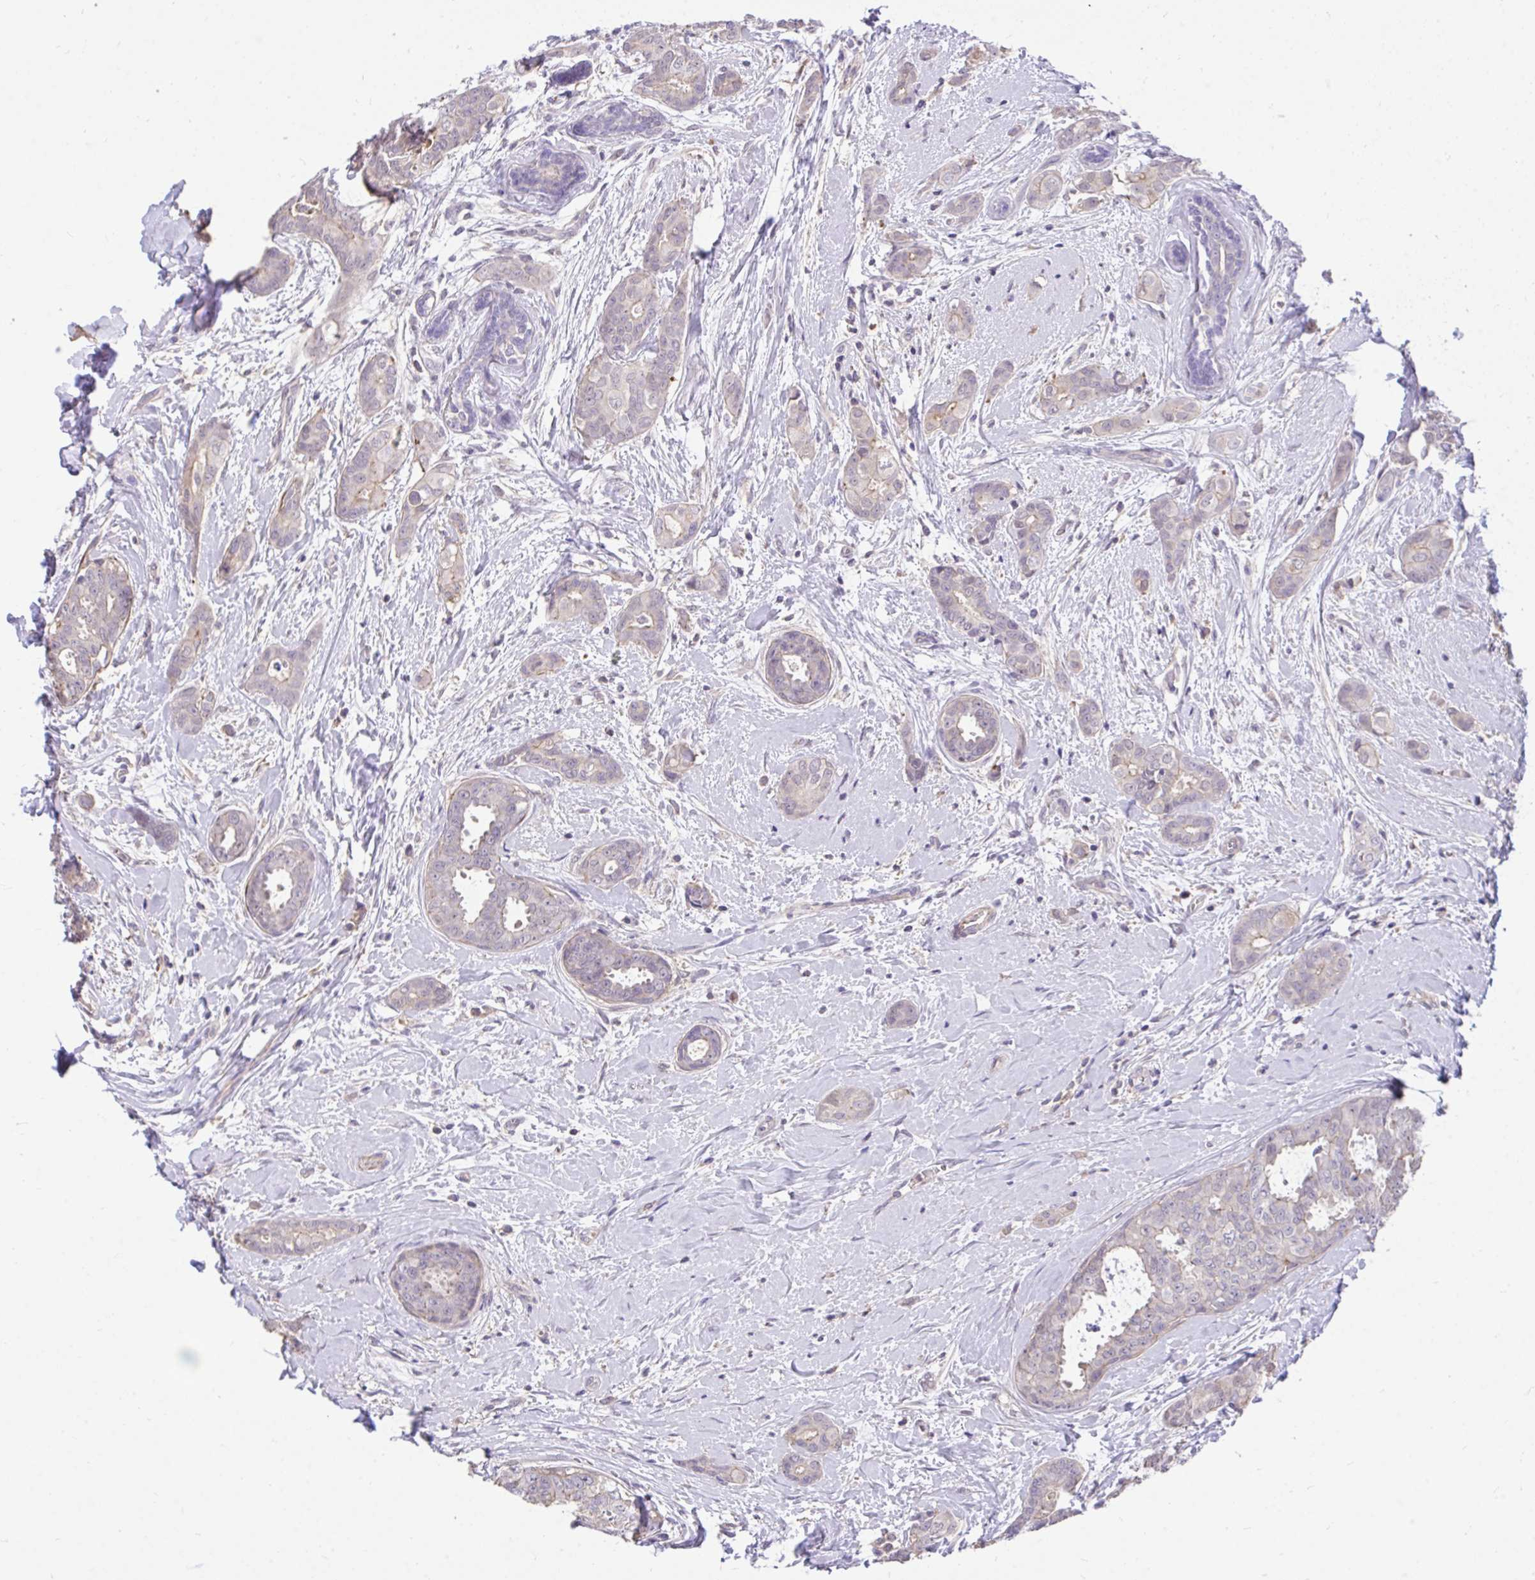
{"staining": {"intensity": "weak", "quantity": "<25%", "location": "cytoplasmic/membranous"}, "tissue": "breast cancer", "cell_type": "Tumor cells", "image_type": "cancer", "snomed": [{"axis": "morphology", "description": "Duct carcinoma"}, {"axis": "topography", "description": "Breast"}], "caption": "Intraductal carcinoma (breast) stained for a protein using immunohistochemistry reveals no positivity tumor cells.", "gene": "IGFL2", "patient": {"sex": "female", "age": 45}}